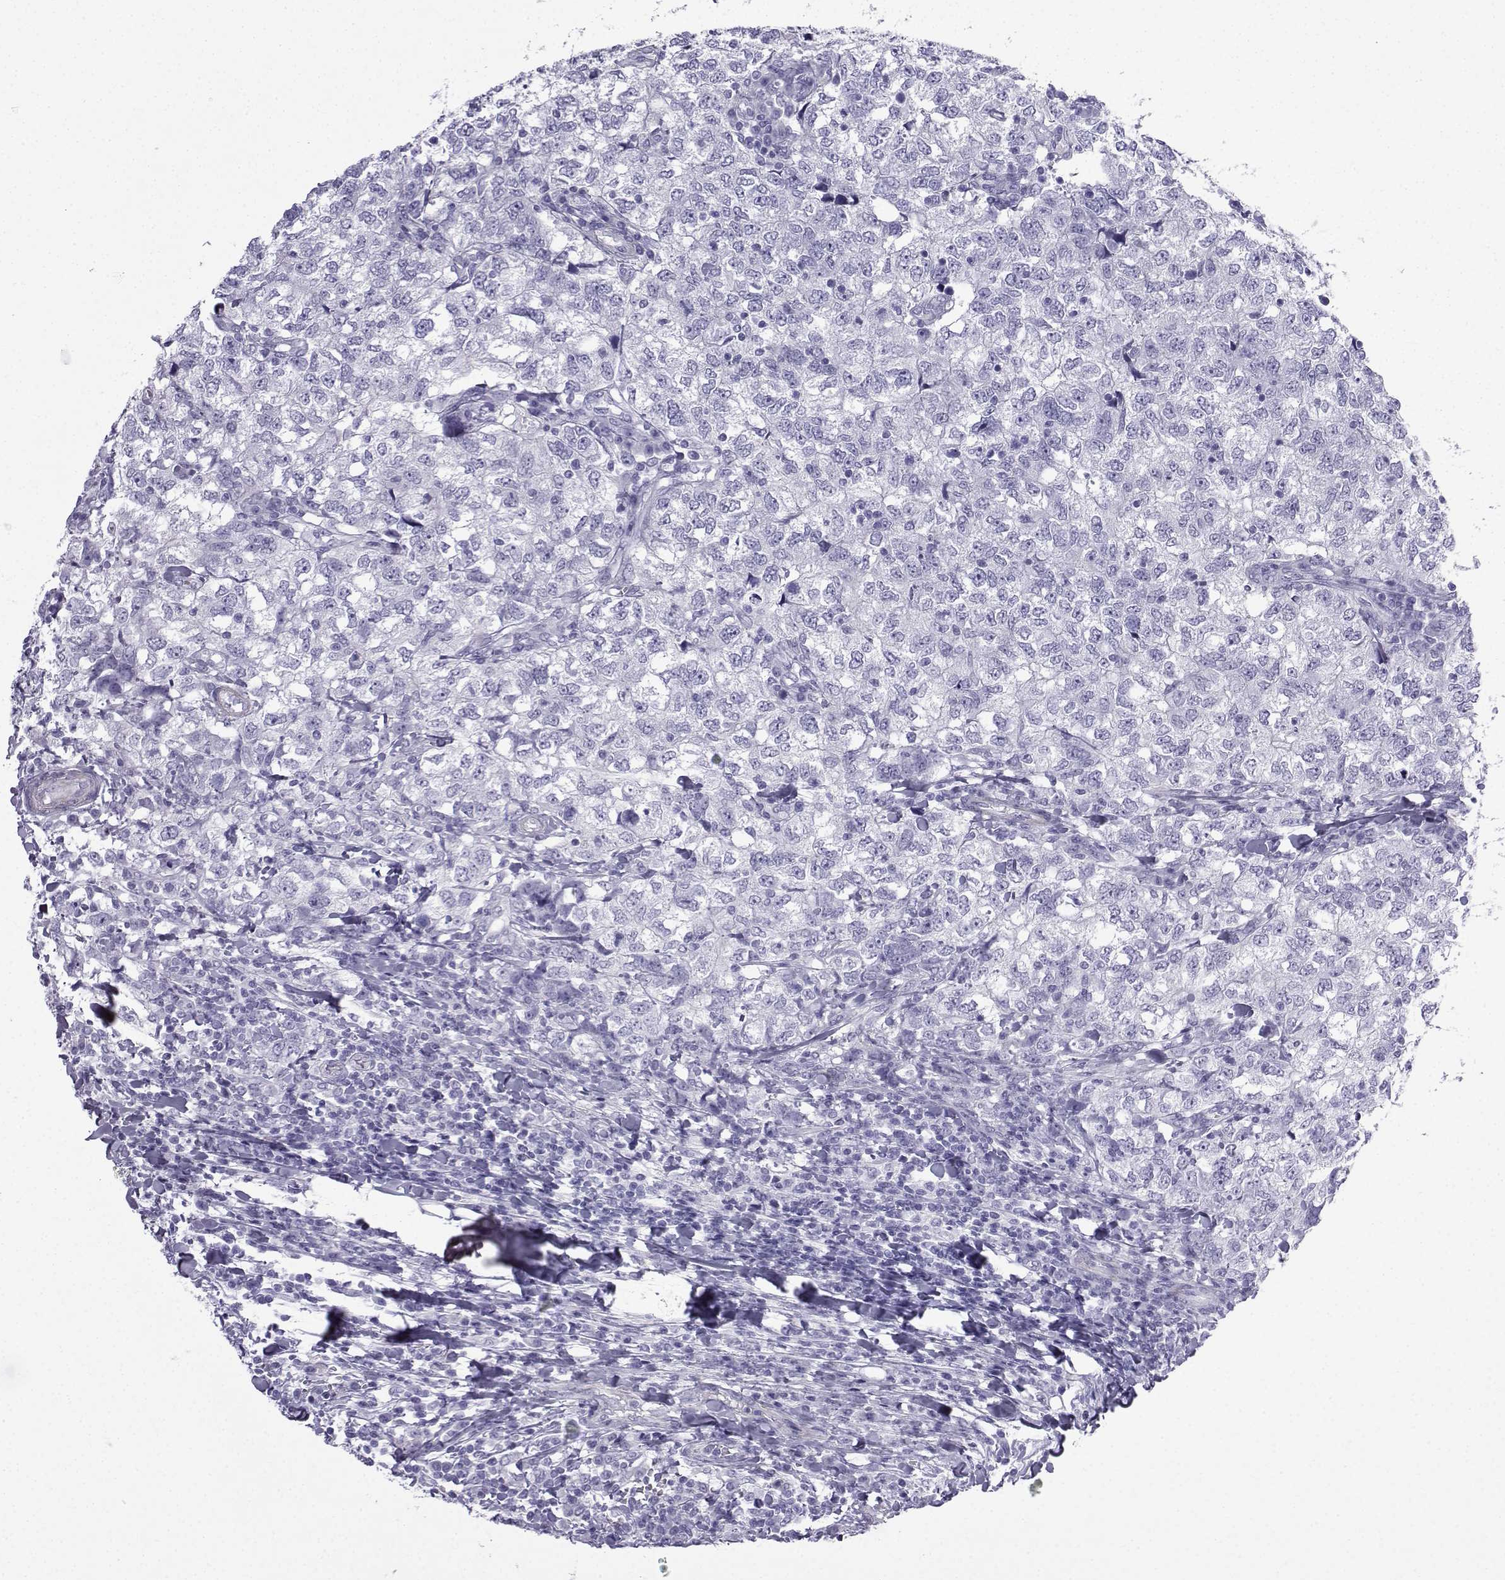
{"staining": {"intensity": "negative", "quantity": "none", "location": "none"}, "tissue": "breast cancer", "cell_type": "Tumor cells", "image_type": "cancer", "snomed": [{"axis": "morphology", "description": "Duct carcinoma"}, {"axis": "topography", "description": "Breast"}], "caption": "Immunohistochemistry (IHC) micrograph of breast invasive ductal carcinoma stained for a protein (brown), which demonstrates no staining in tumor cells.", "gene": "KCNF1", "patient": {"sex": "female", "age": 30}}